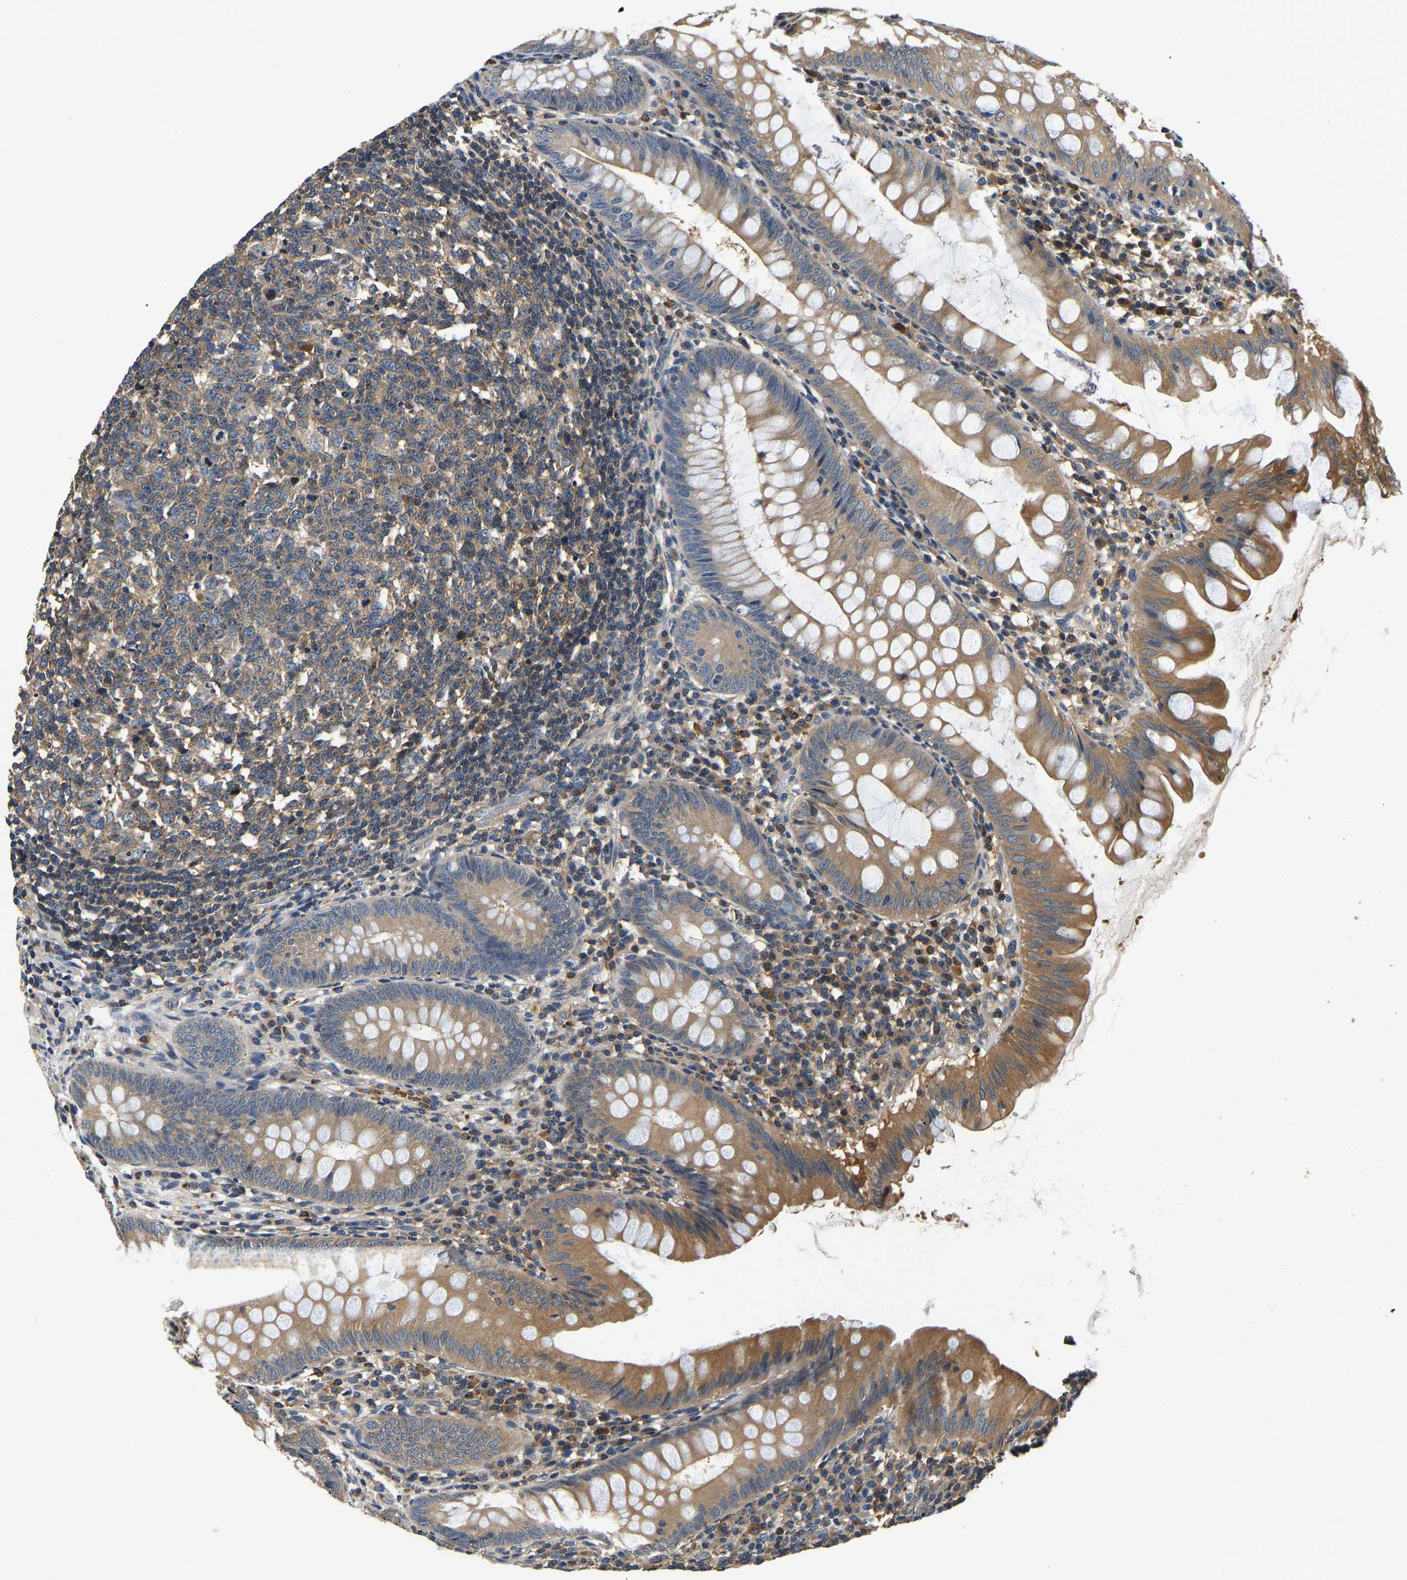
{"staining": {"intensity": "moderate", "quantity": ">75%", "location": "cytoplasmic/membranous"}, "tissue": "appendix", "cell_type": "Glandular cells", "image_type": "normal", "snomed": [{"axis": "morphology", "description": "Normal tissue, NOS"}, {"axis": "topography", "description": "Appendix"}], "caption": "Appendix stained for a protein reveals moderate cytoplasmic/membranous positivity in glandular cells.", "gene": "RESF1", "patient": {"sex": "male", "age": 56}}